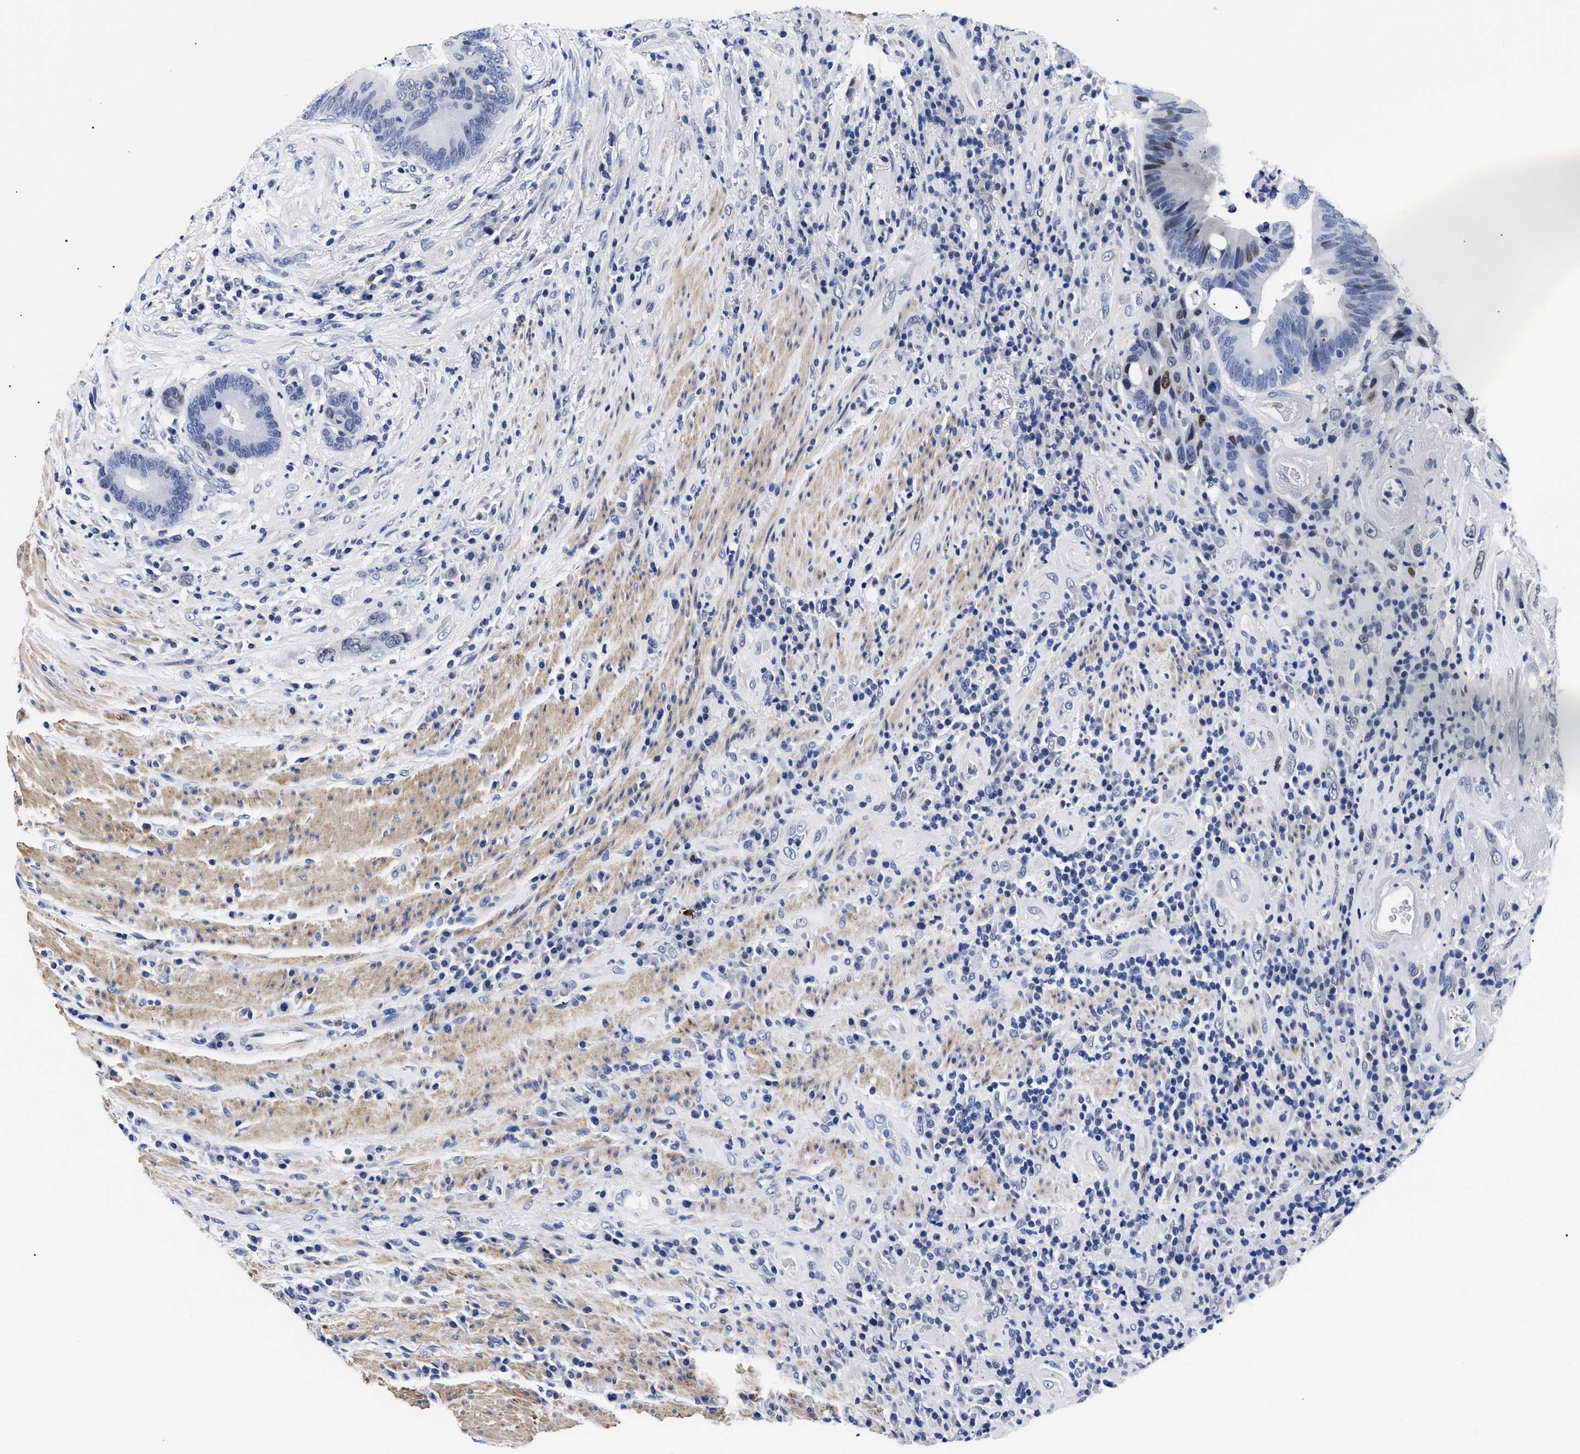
{"staining": {"intensity": "moderate", "quantity": "<25%", "location": "nuclear"}, "tissue": "colorectal cancer", "cell_type": "Tumor cells", "image_type": "cancer", "snomed": [{"axis": "morphology", "description": "Adenocarcinoma, NOS"}, {"axis": "topography", "description": "Rectum"}], "caption": "Adenocarcinoma (colorectal) tissue shows moderate nuclear expression in approximately <25% of tumor cells, visualized by immunohistochemistry. (Stains: DAB (3,3'-diaminobenzidine) in brown, nuclei in blue, Microscopy: brightfield microscopy at high magnification).", "gene": "SHD", "patient": {"sex": "female", "age": 89}}